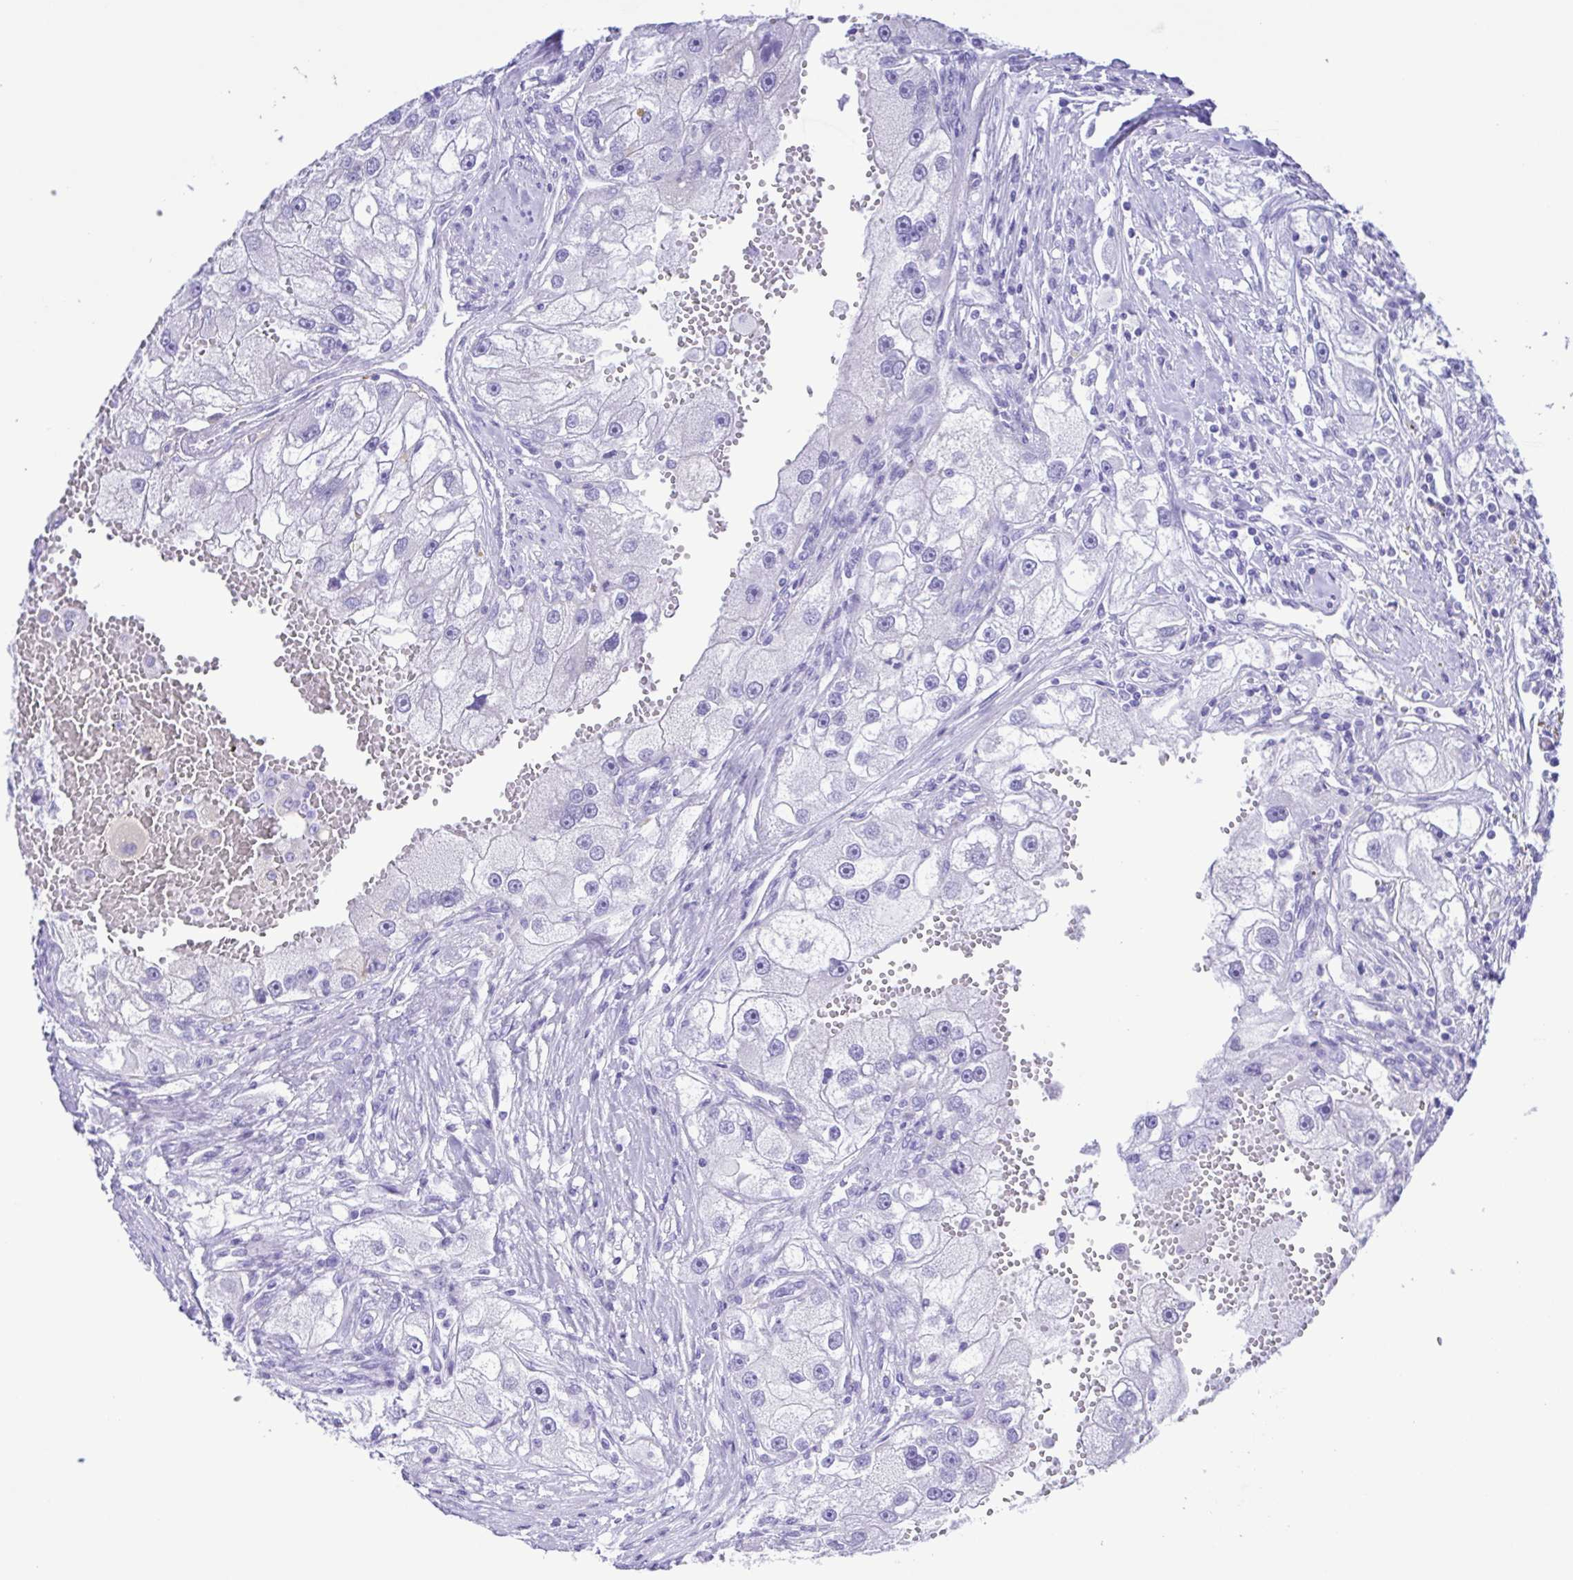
{"staining": {"intensity": "negative", "quantity": "none", "location": "none"}, "tissue": "renal cancer", "cell_type": "Tumor cells", "image_type": "cancer", "snomed": [{"axis": "morphology", "description": "Adenocarcinoma, NOS"}, {"axis": "topography", "description": "Kidney"}], "caption": "IHC of renal cancer reveals no staining in tumor cells. The staining is performed using DAB (3,3'-diaminobenzidine) brown chromogen with nuclei counter-stained in using hematoxylin.", "gene": "ERP27", "patient": {"sex": "male", "age": 63}}